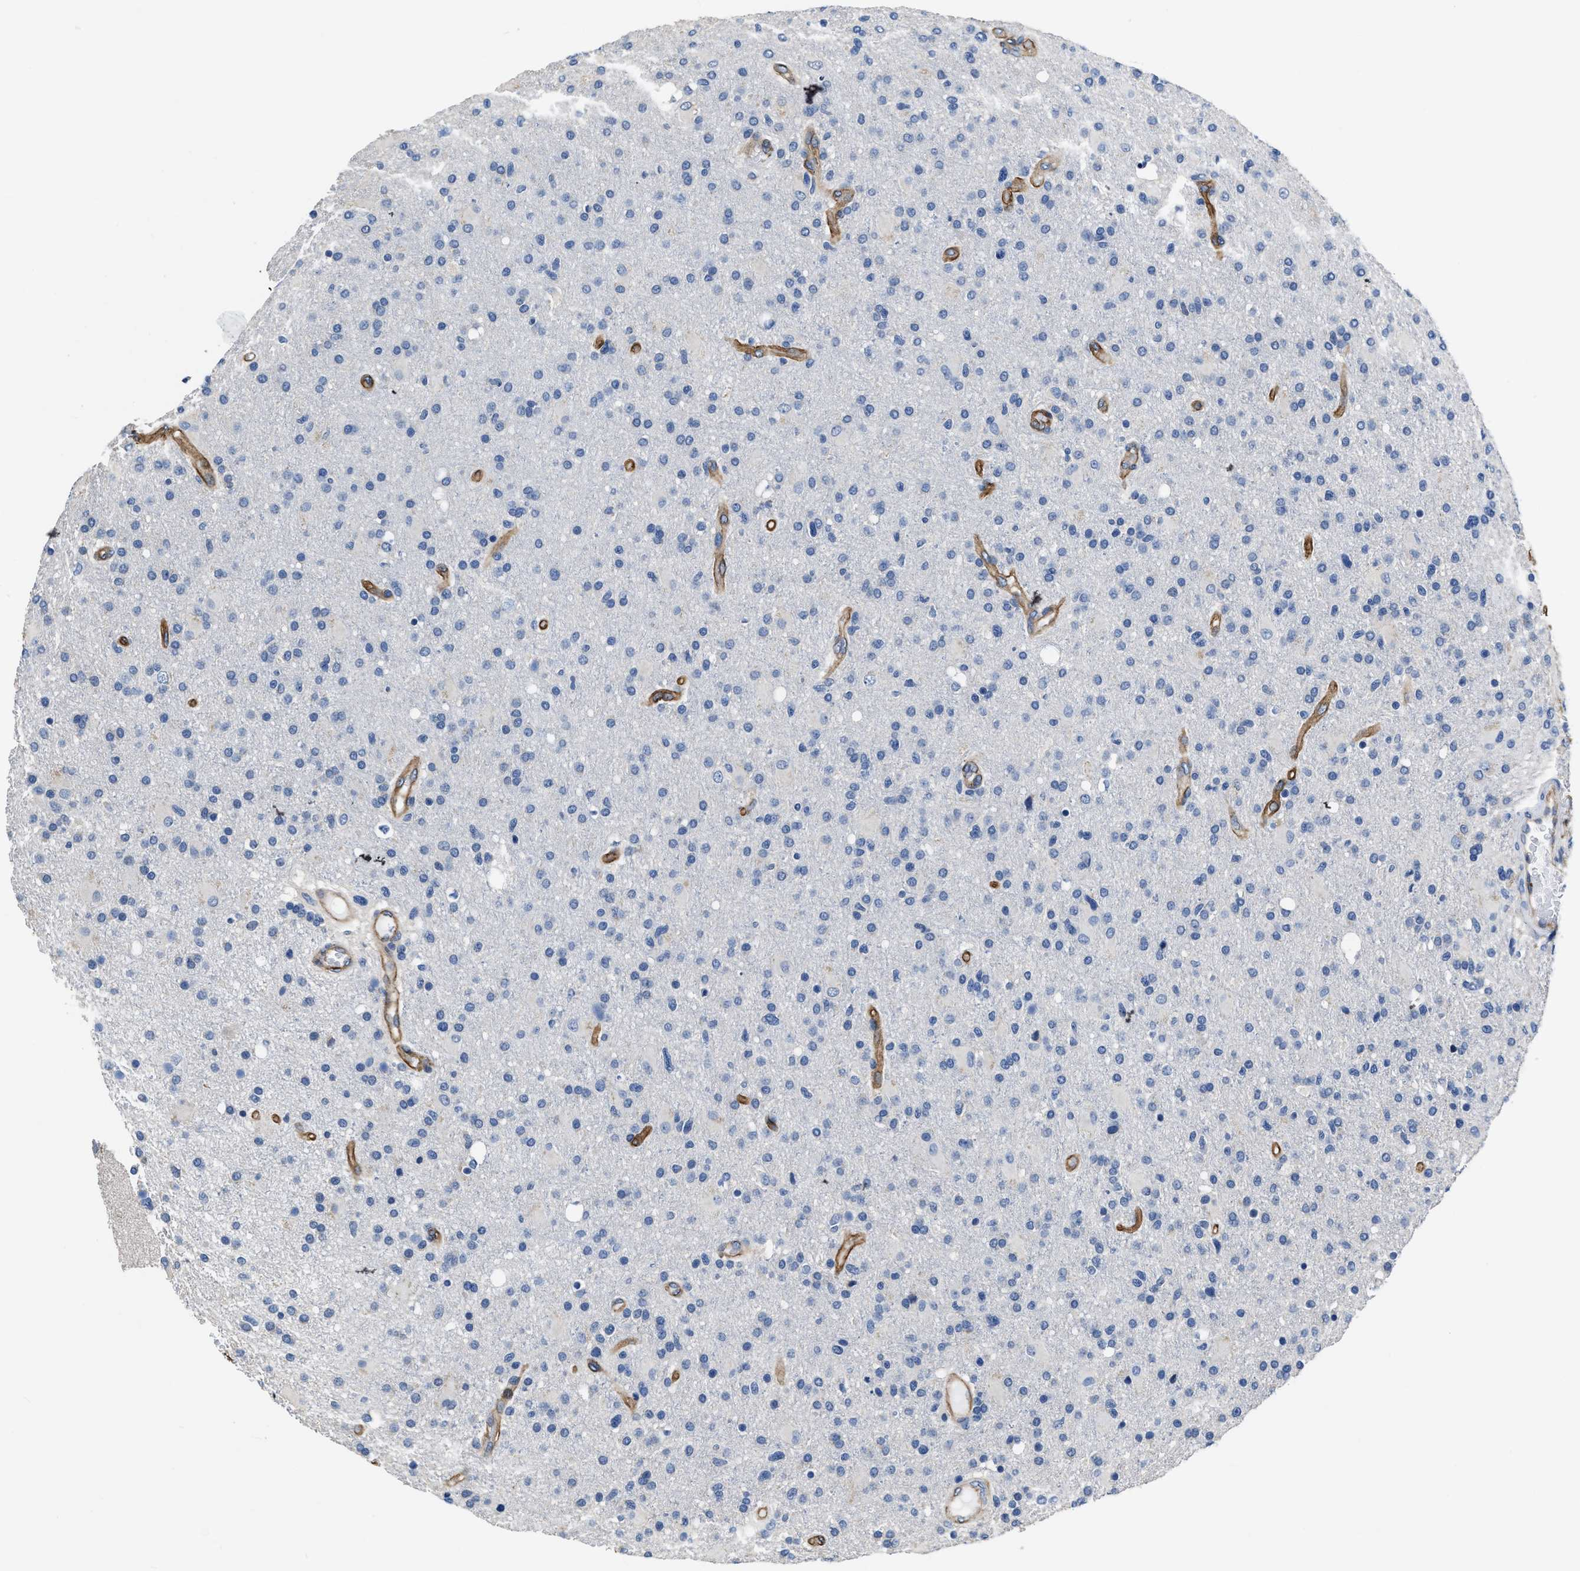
{"staining": {"intensity": "negative", "quantity": "none", "location": "none"}, "tissue": "glioma", "cell_type": "Tumor cells", "image_type": "cancer", "snomed": [{"axis": "morphology", "description": "Glioma, malignant, High grade"}, {"axis": "topography", "description": "Brain"}], "caption": "Human glioma stained for a protein using IHC reveals no positivity in tumor cells.", "gene": "C22orf42", "patient": {"sex": "male", "age": 72}}